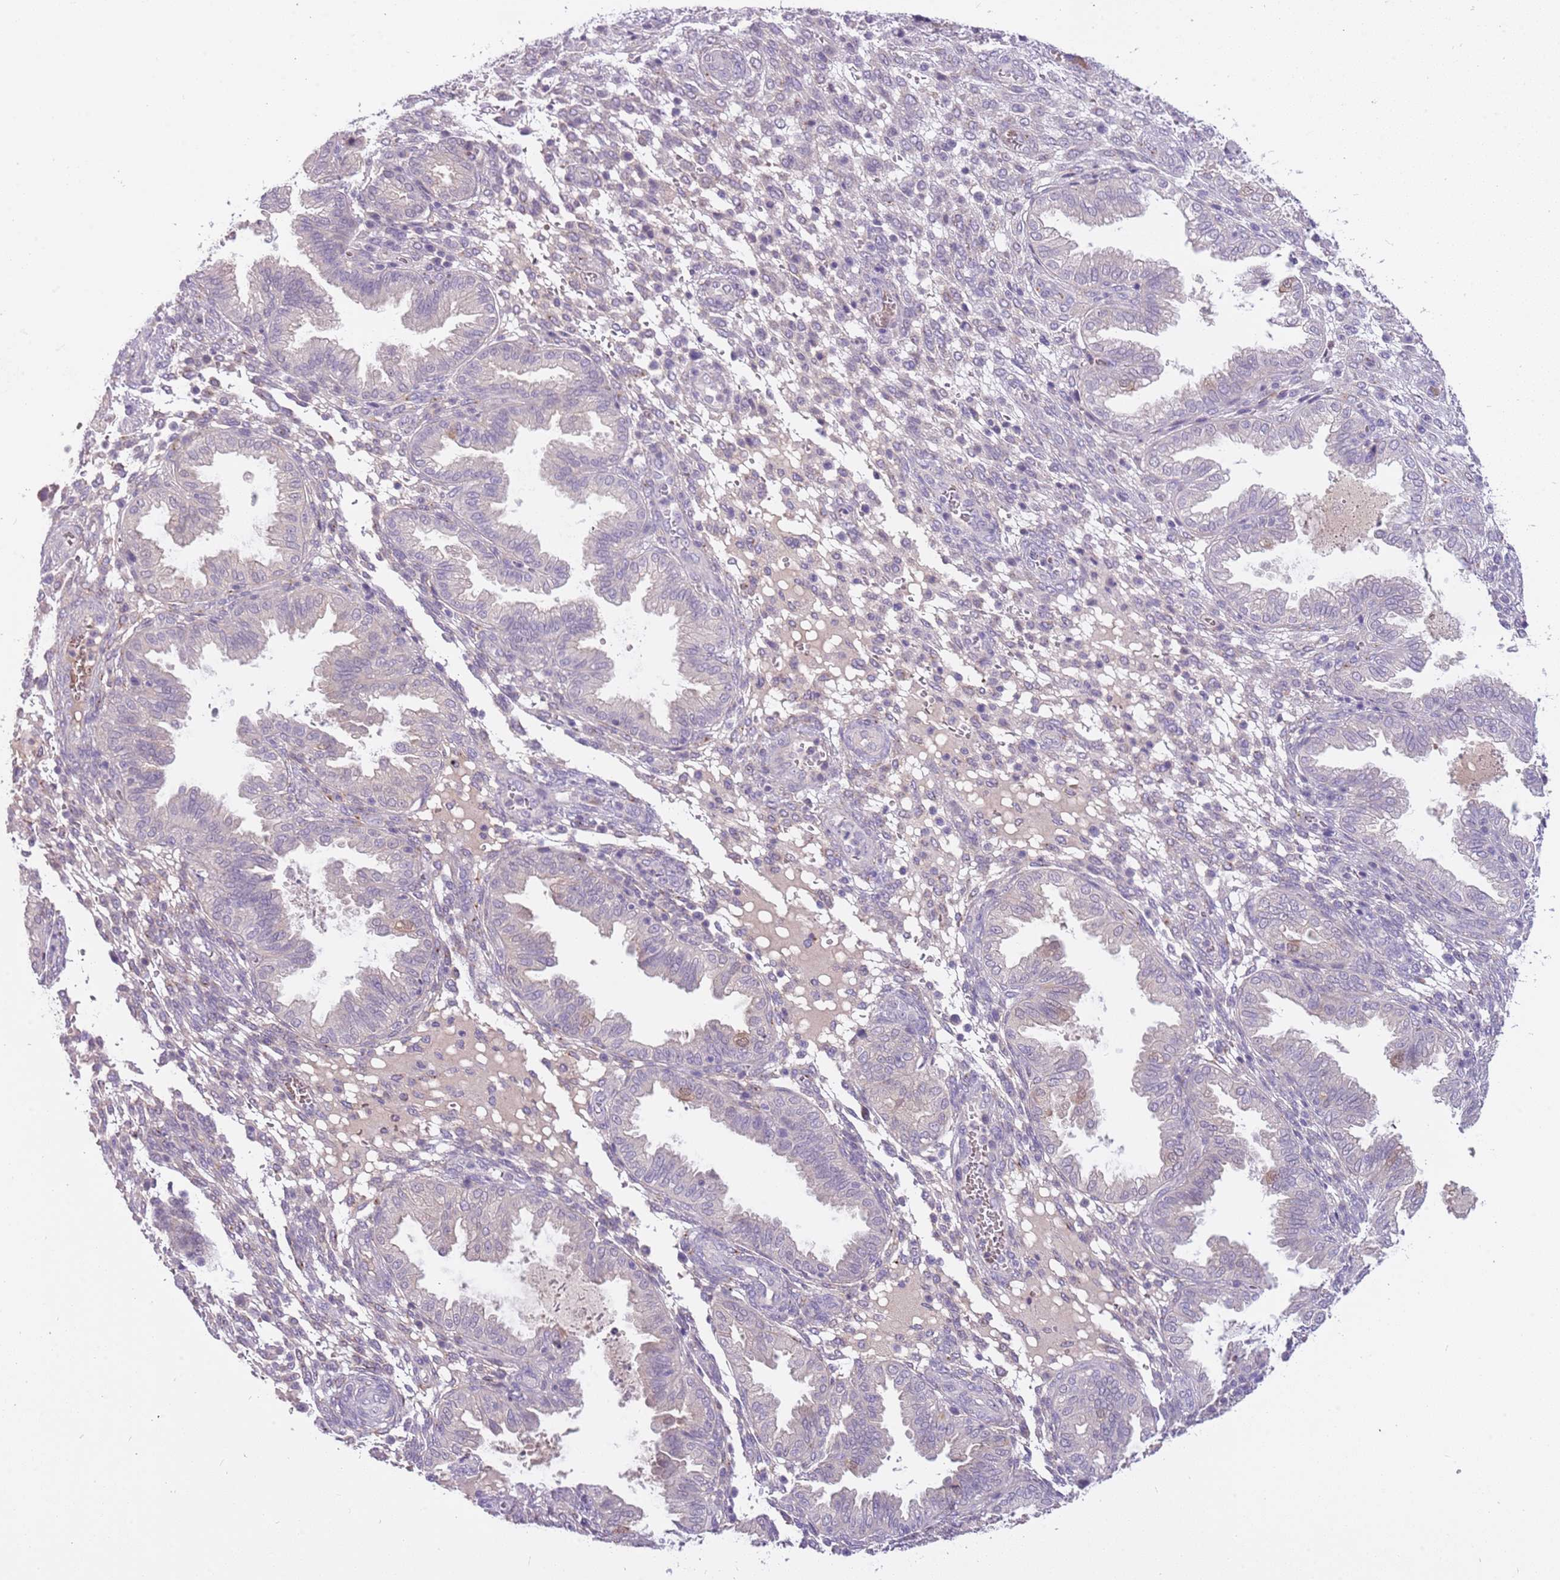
{"staining": {"intensity": "negative", "quantity": "none", "location": "none"}, "tissue": "endometrium", "cell_type": "Cells in endometrial stroma", "image_type": "normal", "snomed": [{"axis": "morphology", "description": "Normal tissue, NOS"}, {"axis": "topography", "description": "Endometrium"}], "caption": "There is no significant staining in cells in endometrial stroma of endometrium. (Stains: DAB IHC with hematoxylin counter stain, Microscopy: brightfield microscopy at high magnification).", "gene": "CFAP73", "patient": {"sex": "female", "age": 33}}